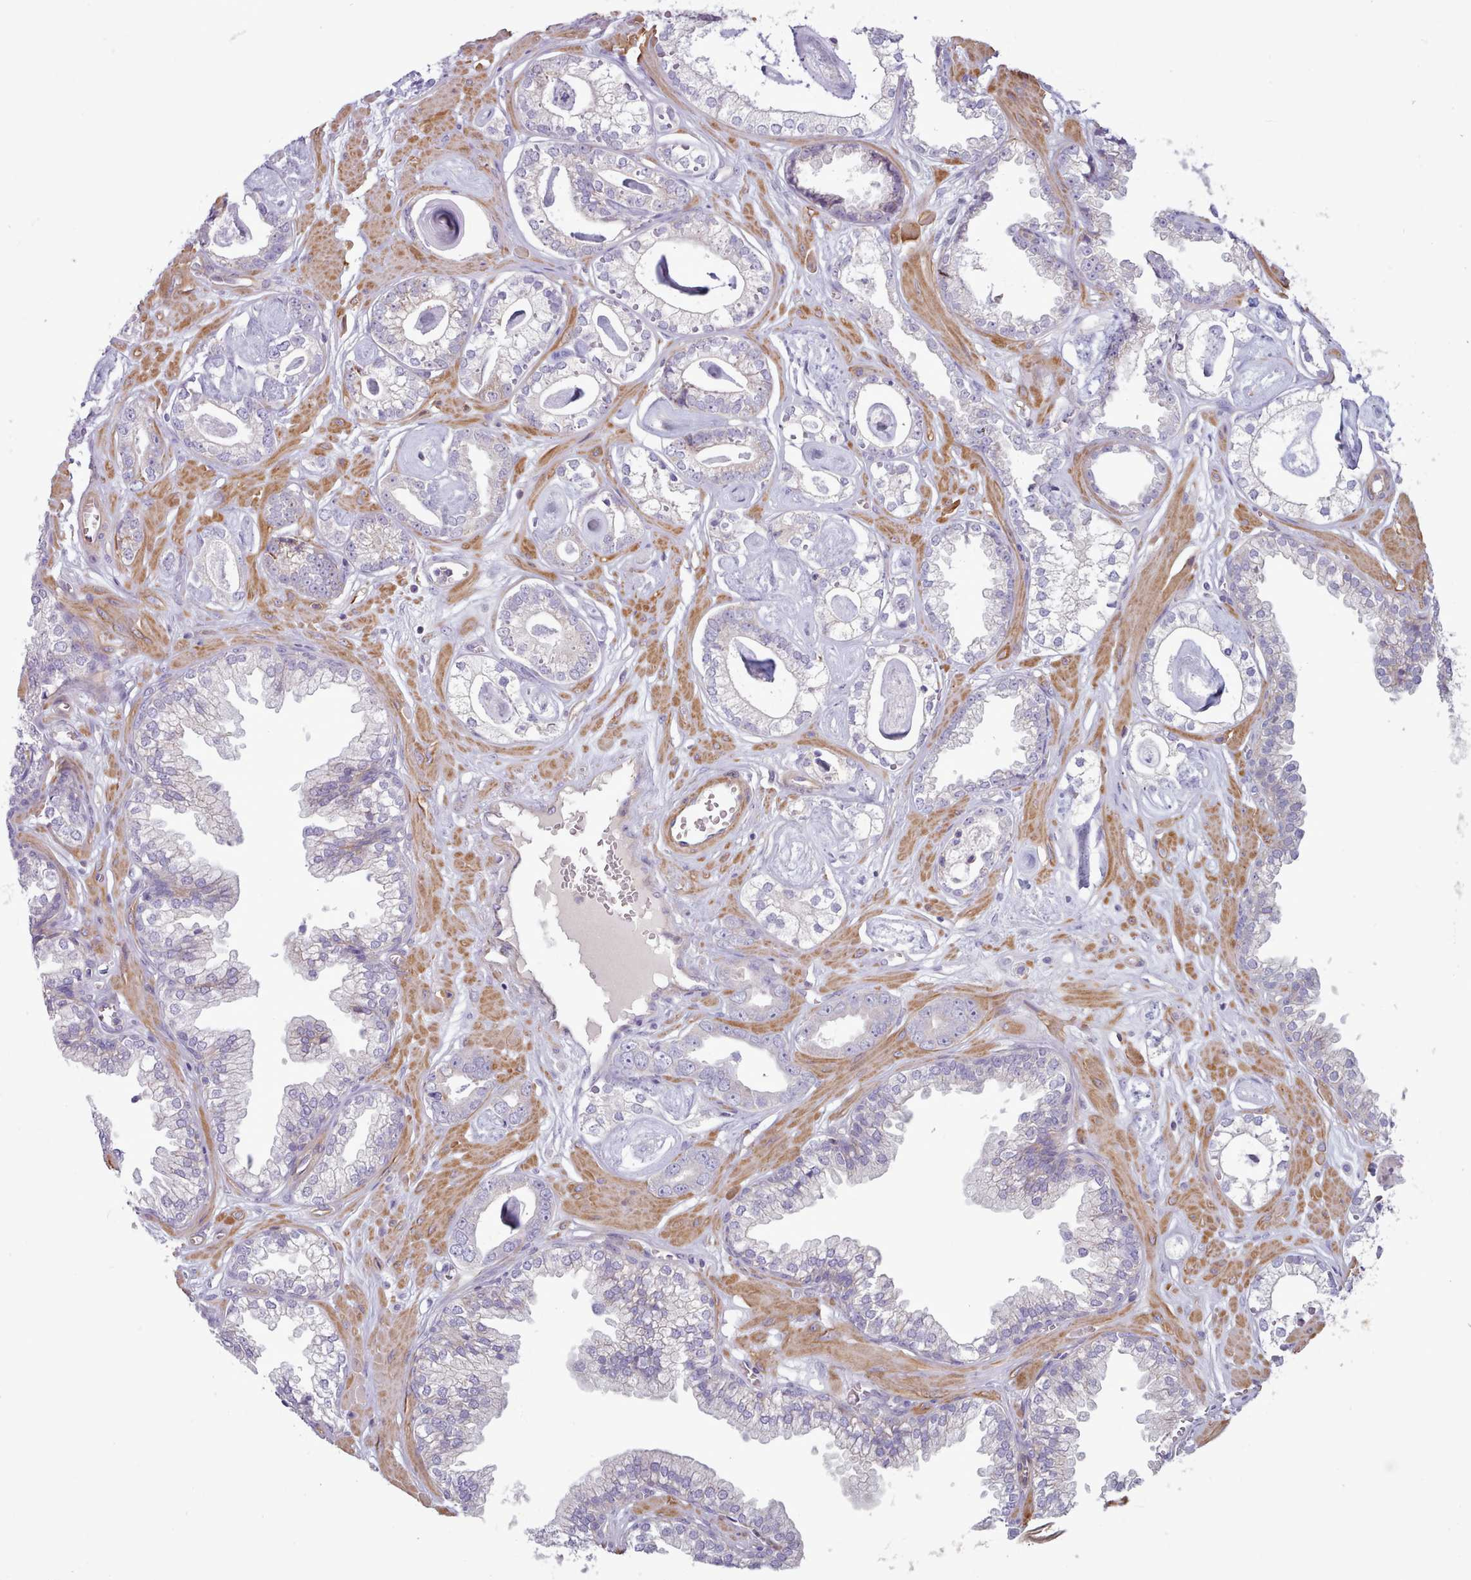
{"staining": {"intensity": "negative", "quantity": "none", "location": "none"}, "tissue": "prostate cancer", "cell_type": "Tumor cells", "image_type": "cancer", "snomed": [{"axis": "morphology", "description": "Adenocarcinoma, Low grade"}, {"axis": "topography", "description": "Prostate"}], "caption": "DAB (3,3'-diaminobenzidine) immunohistochemical staining of human prostate adenocarcinoma (low-grade) shows no significant staining in tumor cells.", "gene": "TENT4B", "patient": {"sex": "male", "age": 60}}